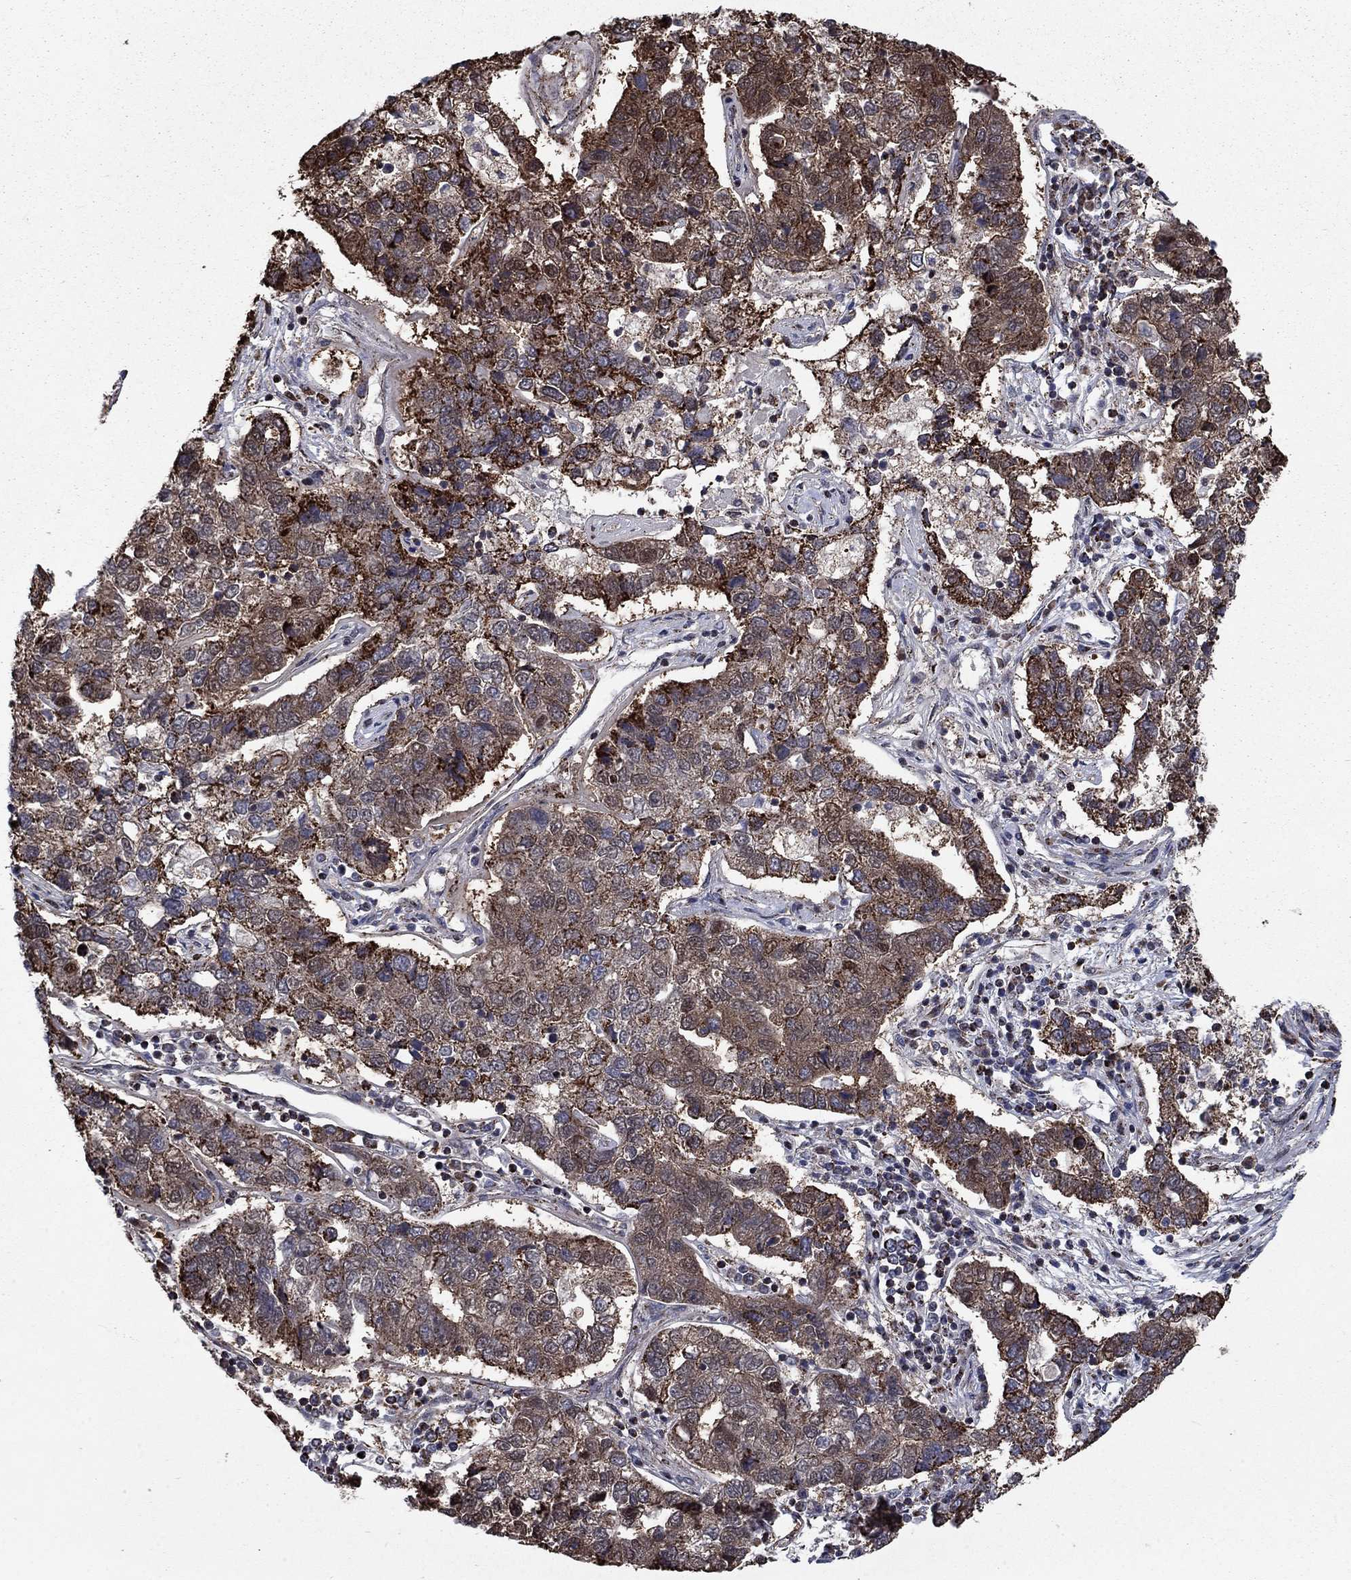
{"staining": {"intensity": "strong", "quantity": "25%-75%", "location": "cytoplasmic/membranous"}, "tissue": "pancreatic cancer", "cell_type": "Tumor cells", "image_type": "cancer", "snomed": [{"axis": "morphology", "description": "Adenocarcinoma, NOS"}, {"axis": "topography", "description": "Pancreas"}], "caption": "A histopathology image of pancreatic adenocarcinoma stained for a protein reveals strong cytoplasmic/membranous brown staining in tumor cells.", "gene": "MOAP1", "patient": {"sex": "female", "age": 61}}